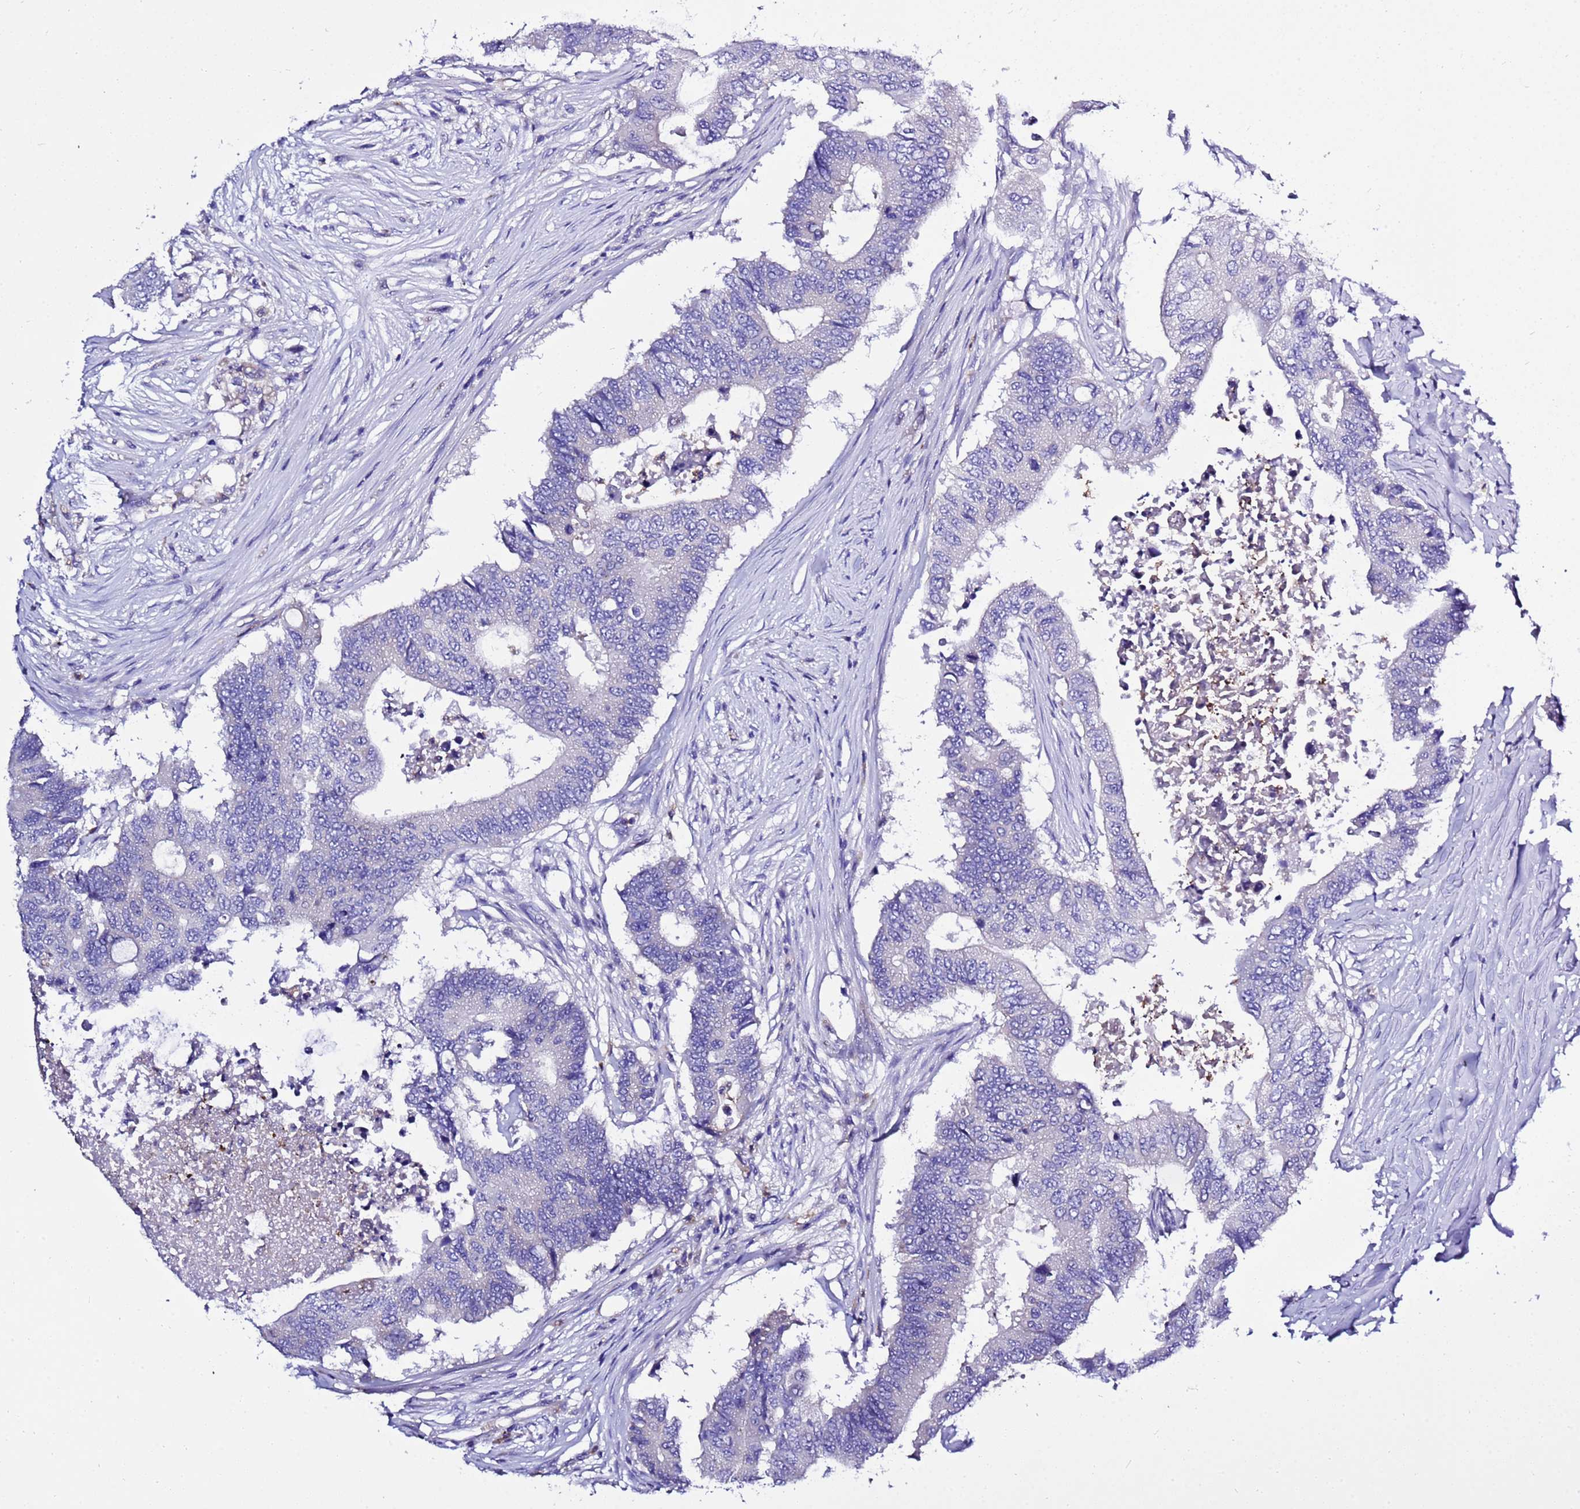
{"staining": {"intensity": "negative", "quantity": "none", "location": "none"}, "tissue": "colorectal cancer", "cell_type": "Tumor cells", "image_type": "cancer", "snomed": [{"axis": "morphology", "description": "Adenocarcinoma, NOS"}, {"axis": "topography", "description": "Colon"}], "caption": "This is an immunohistochemistry (IHC) micrograph of human colorectal cancer (adenocarcinoma). There is no expression in tumor cells.", "gene": "KICS2", "patient": {"sex": "male", "age": 71}}